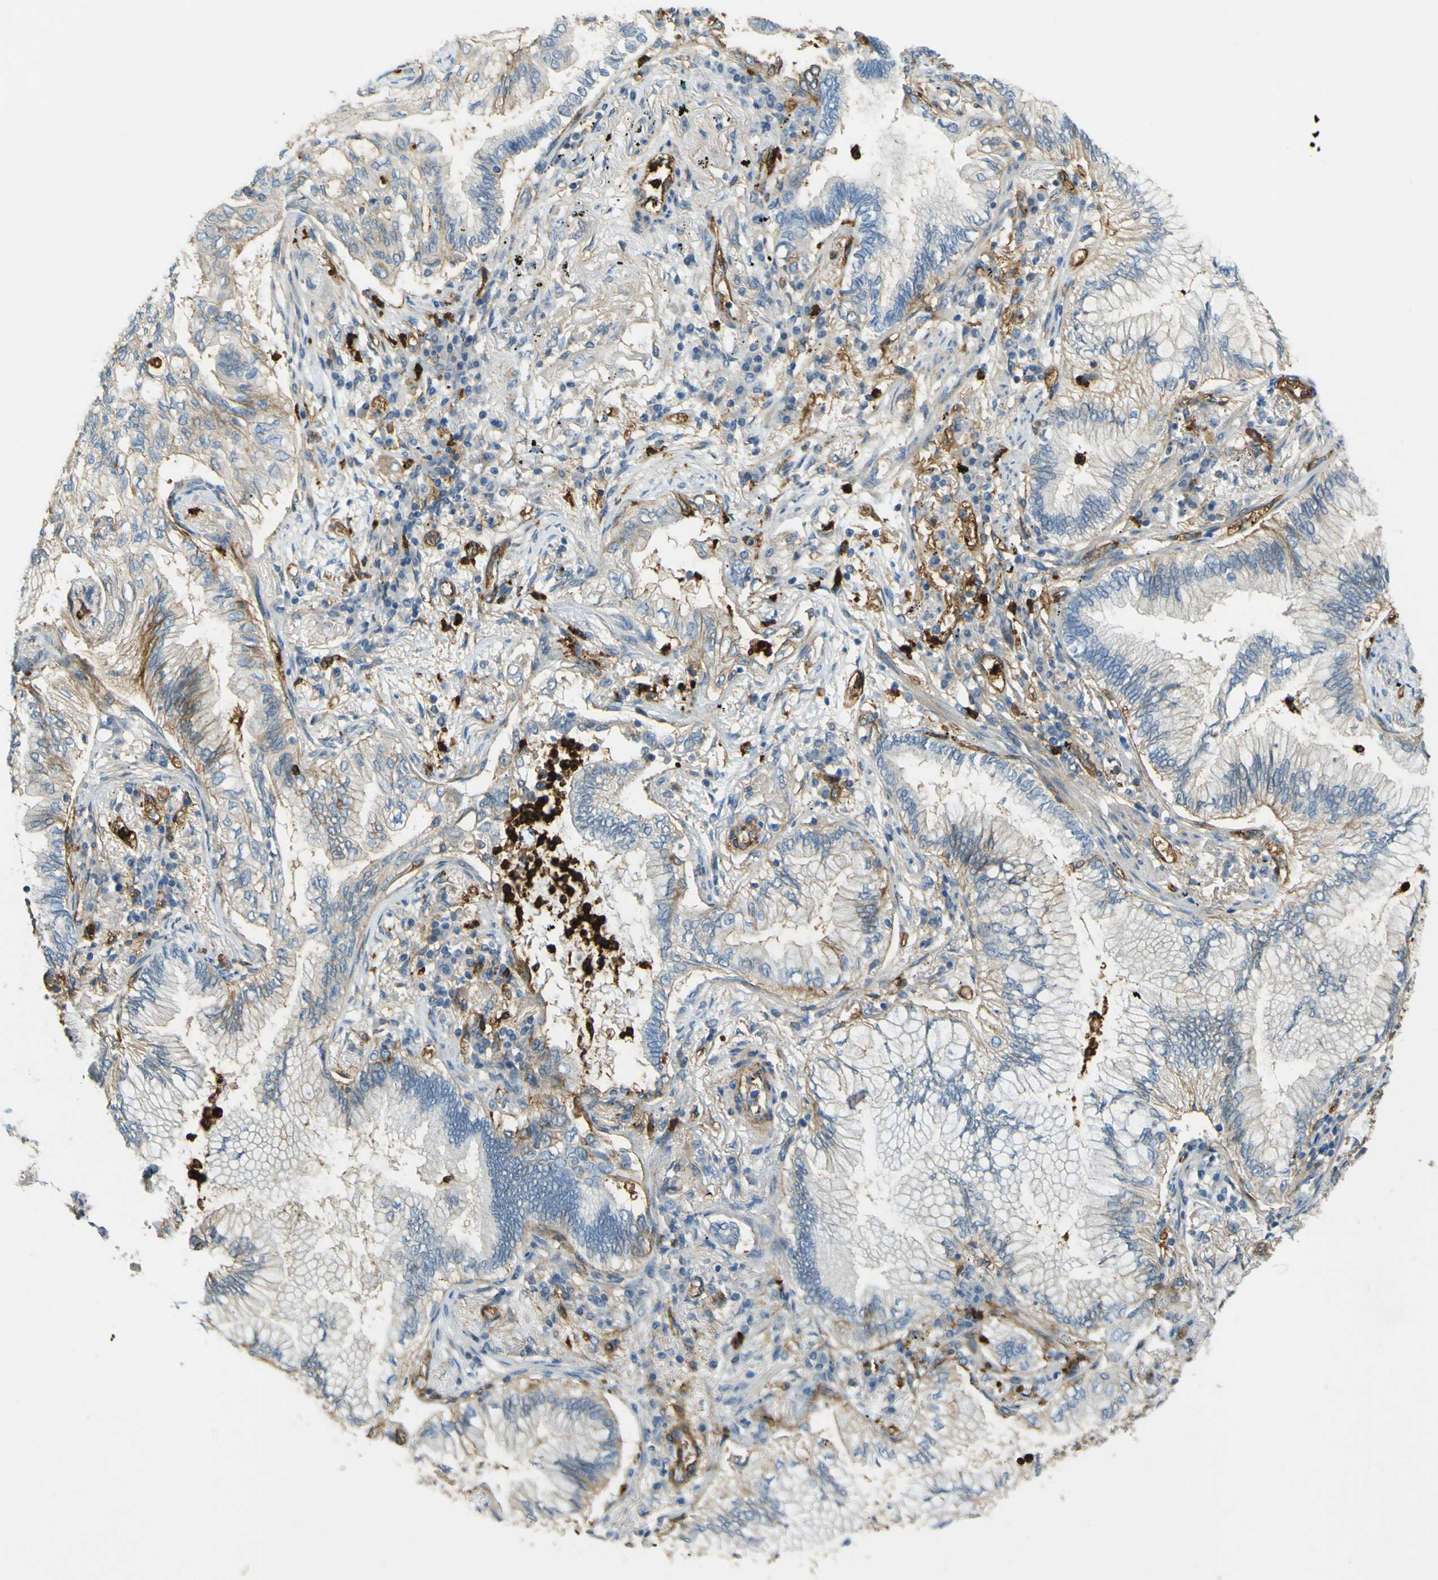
{"staining": {"intensity": "moderate", "quantity": "<25%", "location": "cytoplasmic/membranous"}, "tissue": "lung cancer", "cell_type": "Tumor cells", "image_type": "cancer", "snomed": [{"axis": "morphology", "description": "Normal tissue, NOS"}, {"axis": "morphology", "description": "Adenocarcinoma, NOS"}, {"axis": "topography", "description": "Bronchus"}, {"axis": "topography", "description": "Lung"}], "caption": "The histopathology image exhibits a brown stain indicating the presence of a protein in the cytoplasmic/membranous of tumor cells in adenocarcinoma (lung).", "gene": "PLXDC1", "patient": {"sex": "female", "age": 70}}